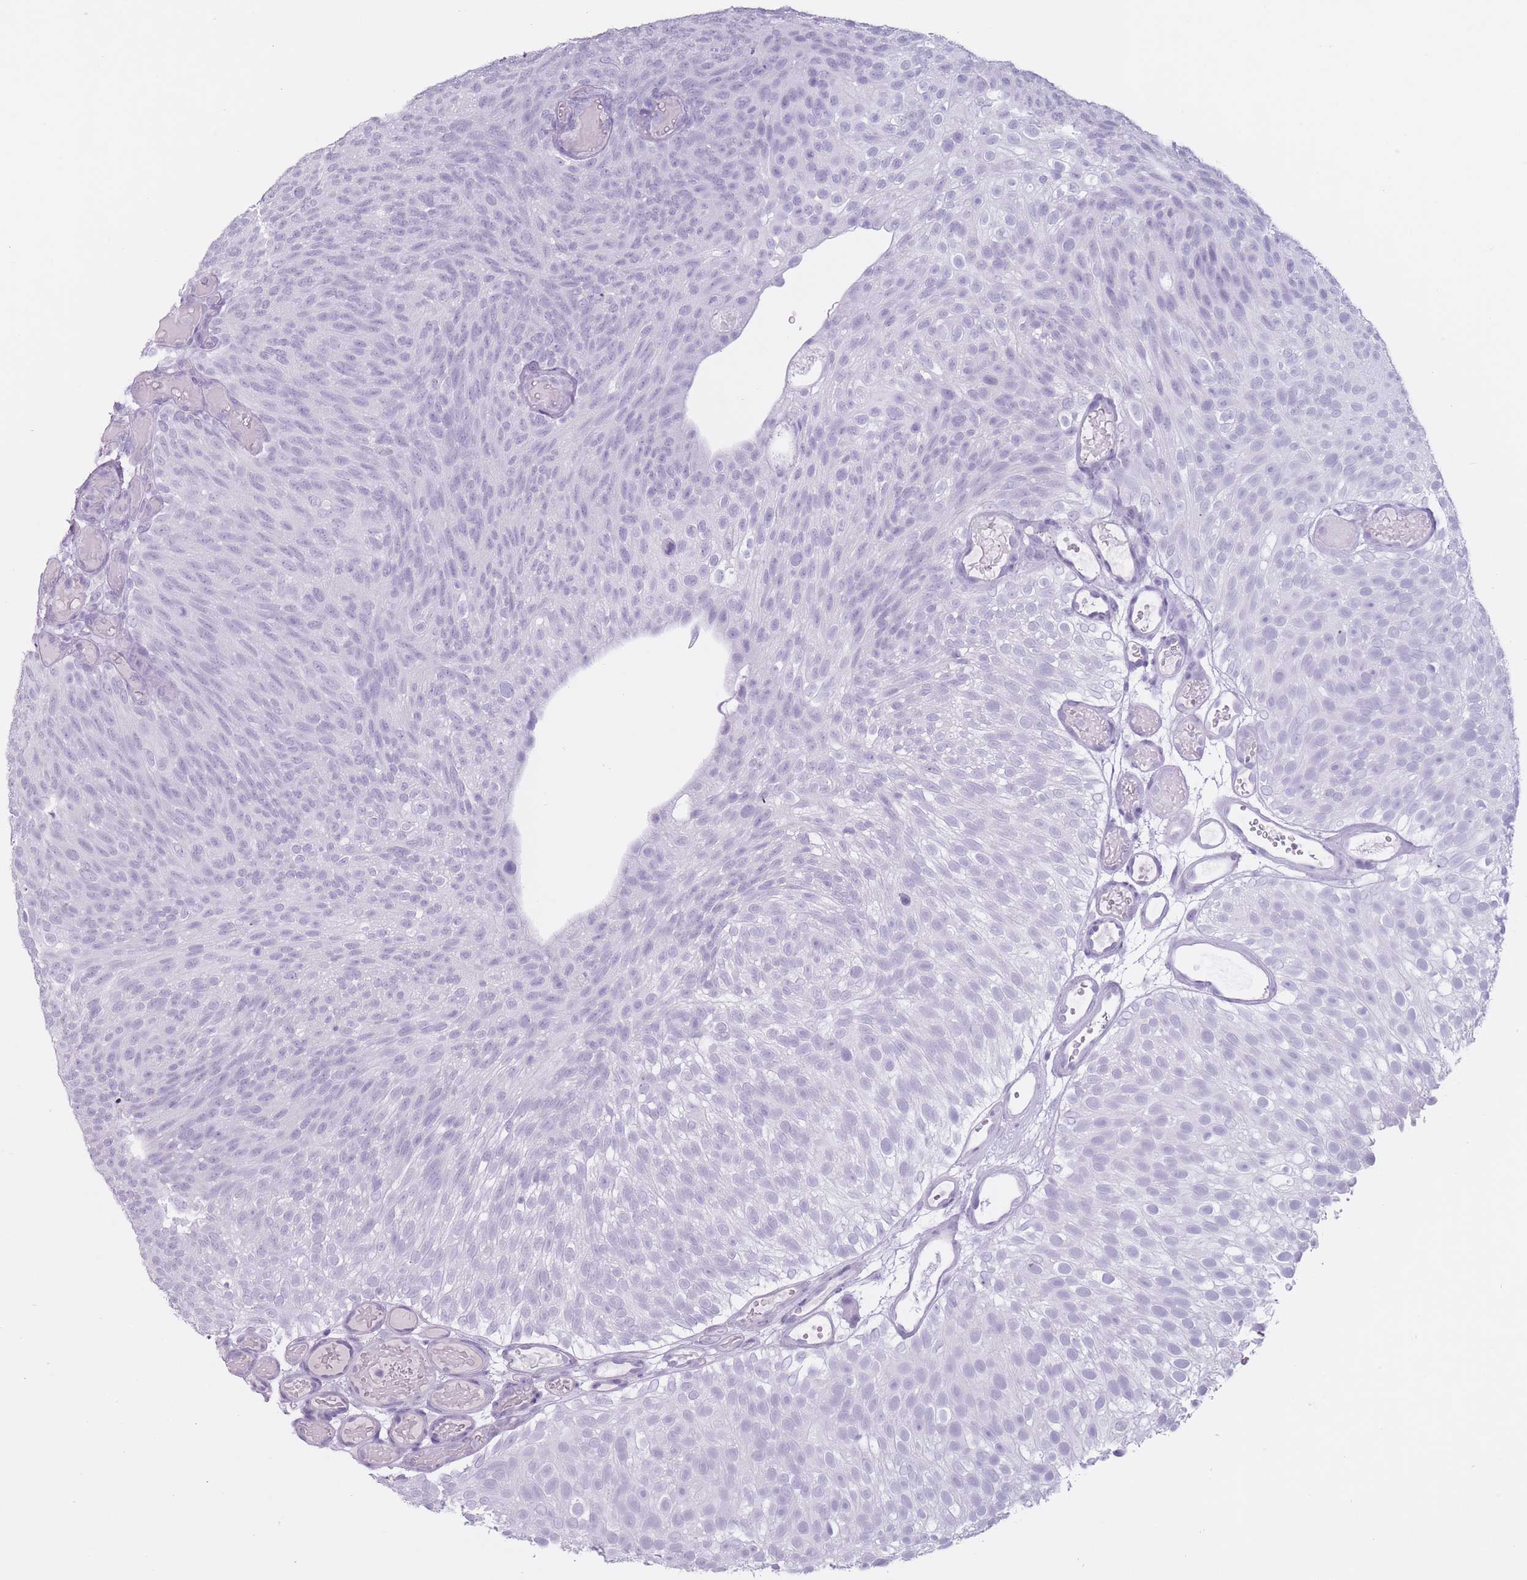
{"staining": {"intensity": "negative", "quantity": "none", "location": "none"}, "tissue": "urothelial cancer", "cell_type": "Tumor cells", "image_type": "cancer", "snomed": [{"axis": "morphology", "description": "Urothelial carcinoma, Low grade"}, {"axis": "topography", "description": "Urinary bladder"}], "caption": "Immunohistochemical staining of human urothelial cancer displays no significant staining in tumor cells.", "gene": "PNMA3", "patient": {"sex": "male", "age": 78}}